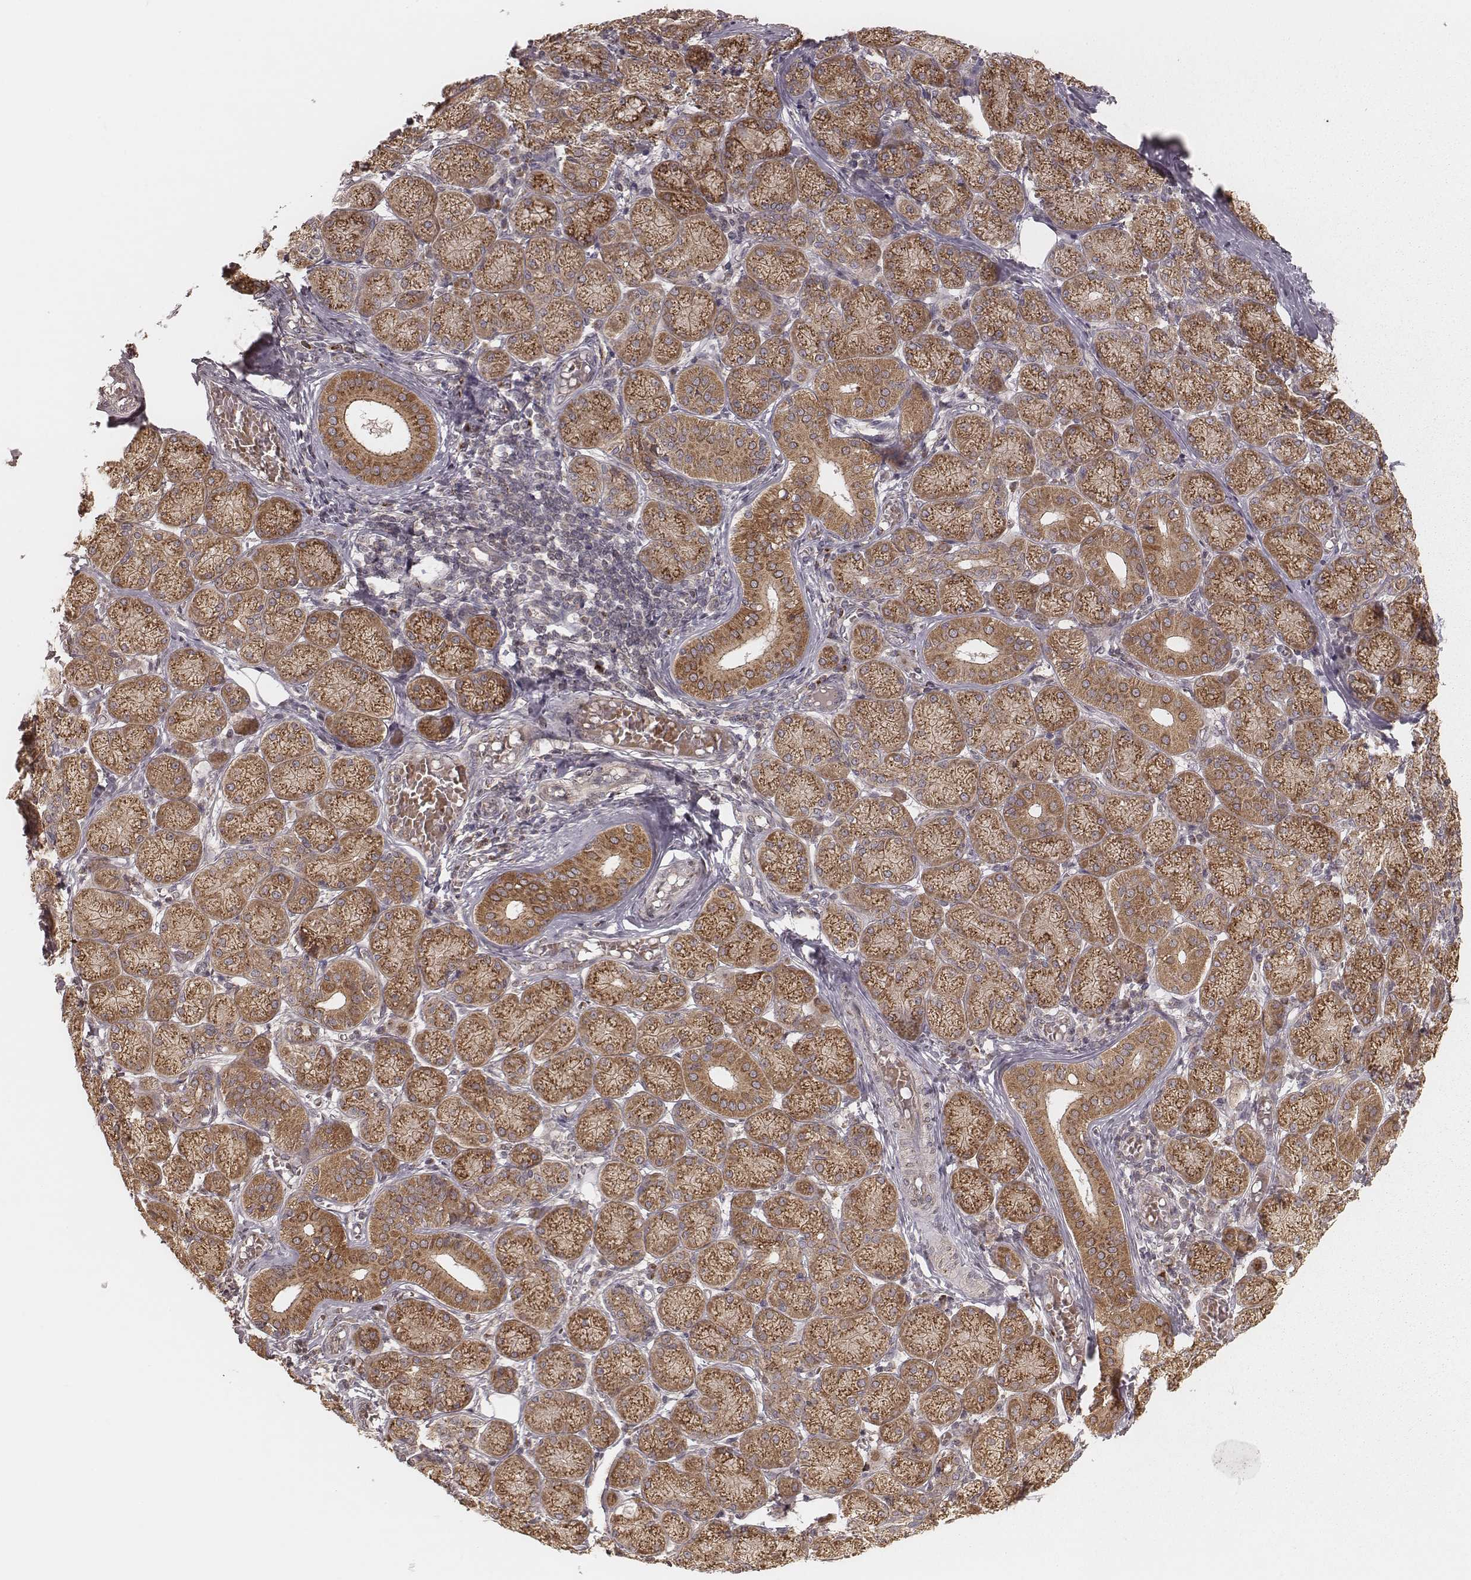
{"staining": {"intensity": "moderate", "quantity": ">75%", "location": "cytoplasmic/membranous"}, "tissue": "salivary gland", "cell_type": "Glandular cells", "image_type": "normal", "snomed": [{"axis": "morphology", "description": "Normal tissue, NOS"}, {"axis": "topography", "description": "Salivary gland"}, {"axis": "topography", "description": "Peripheral nerve tissue"}], "caption": "Normal salivary gland was stained to show a protein in brown. There is medium levels of moderate cytoplasmic/membranous positivity in about >75% of glandular cells.", "gene": "MYO19", "patient": {"sex": "female", "age": 24}}